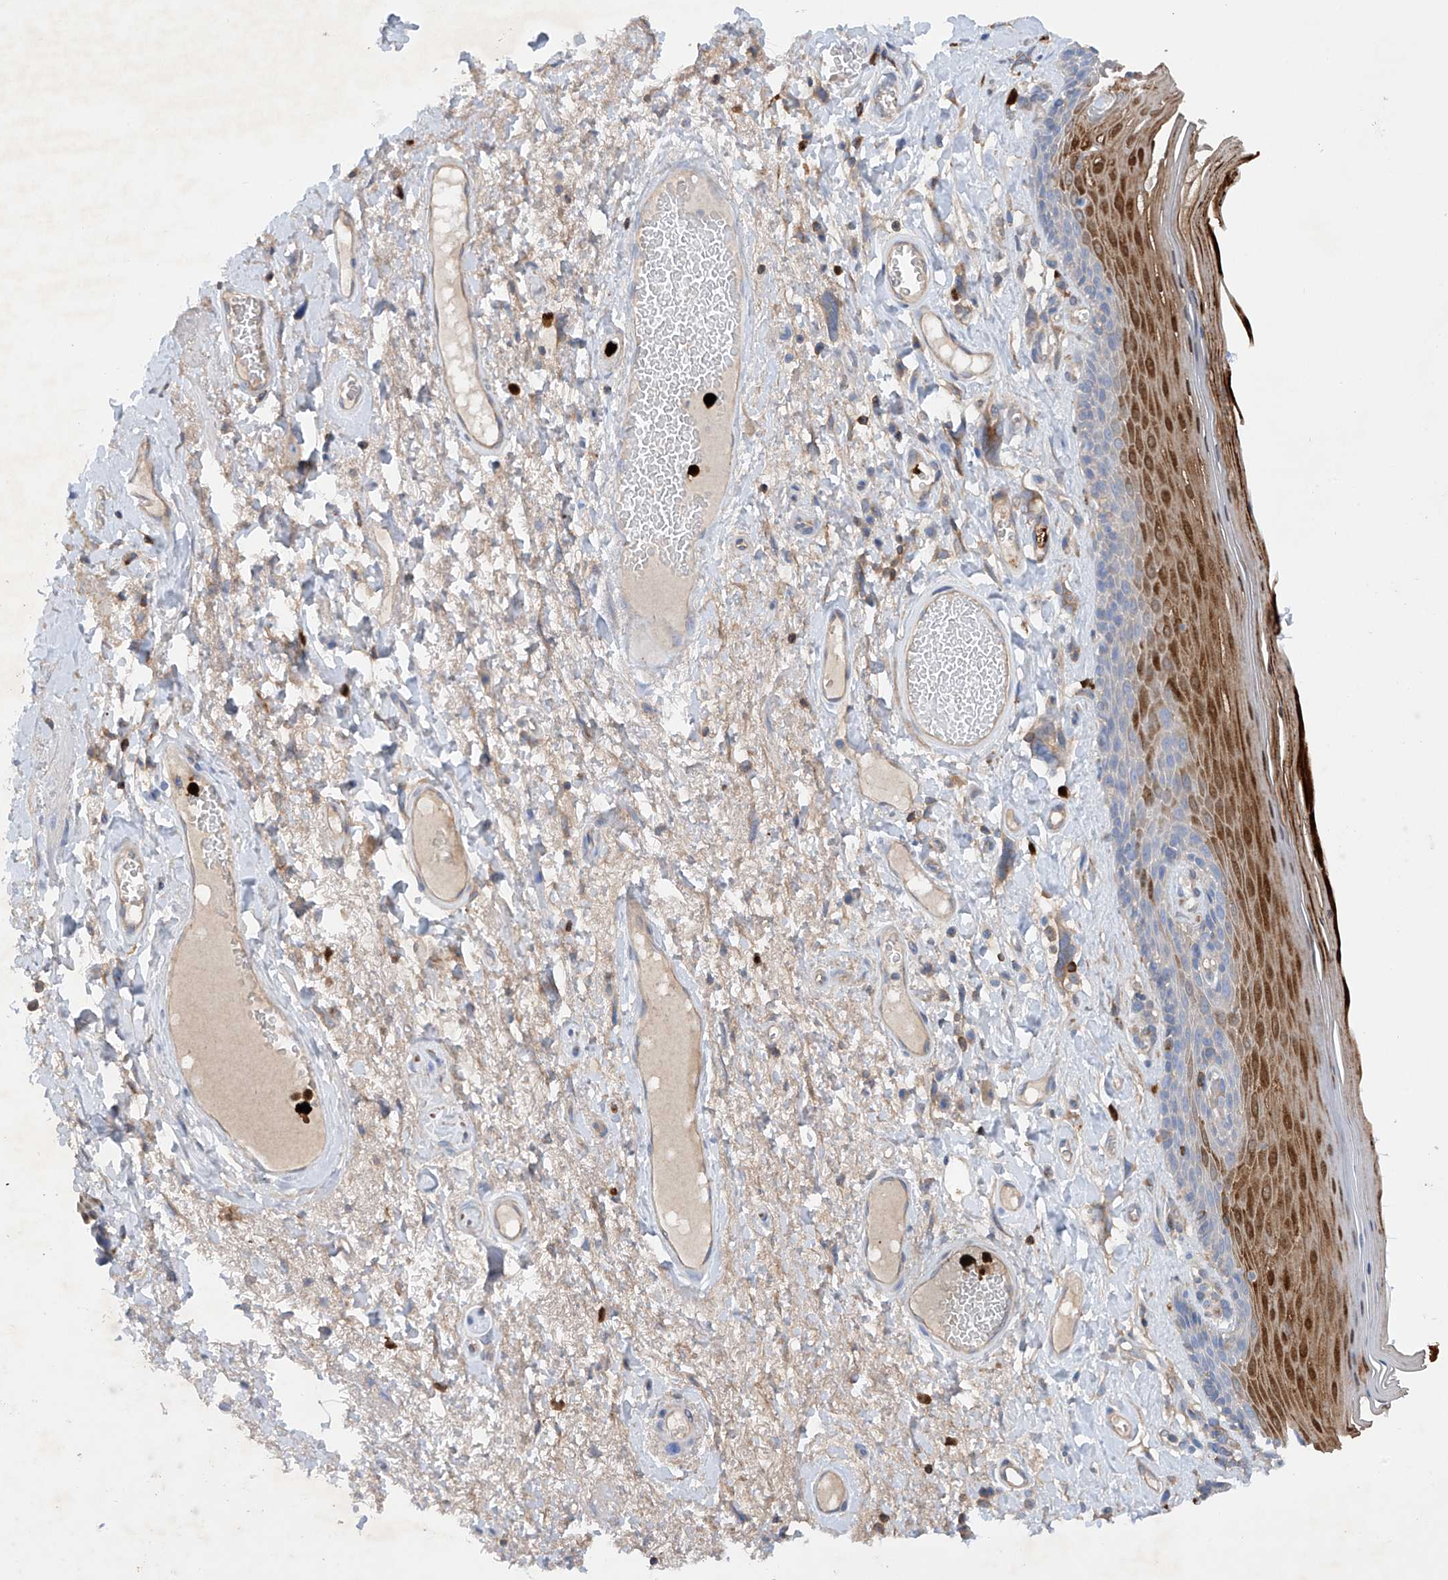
{"staining": {"intensity": "moderate", "quantity": "<25%", "location": "cytoplasmic/membranous"}, "tissue": "skin", "cell_type": "Epidermal cells", "image_type": "normal", "snomed": [{"axis": "morphology", "description": "Normal tissue, NOS"}, {"axis": "topography", "description": "Anal"}], "caption": "Skin stained with immunohistochemistry (IHC) displays moderate cytoplasmic/membranous staining in approximately <25% of epidermal cells. (DAB (3,3'-diaminobenzidine) IHC with brightfield microscopy, high magnification).", "gene": "PHACTR2", "patient": {"sex": "male", "age": 69}}